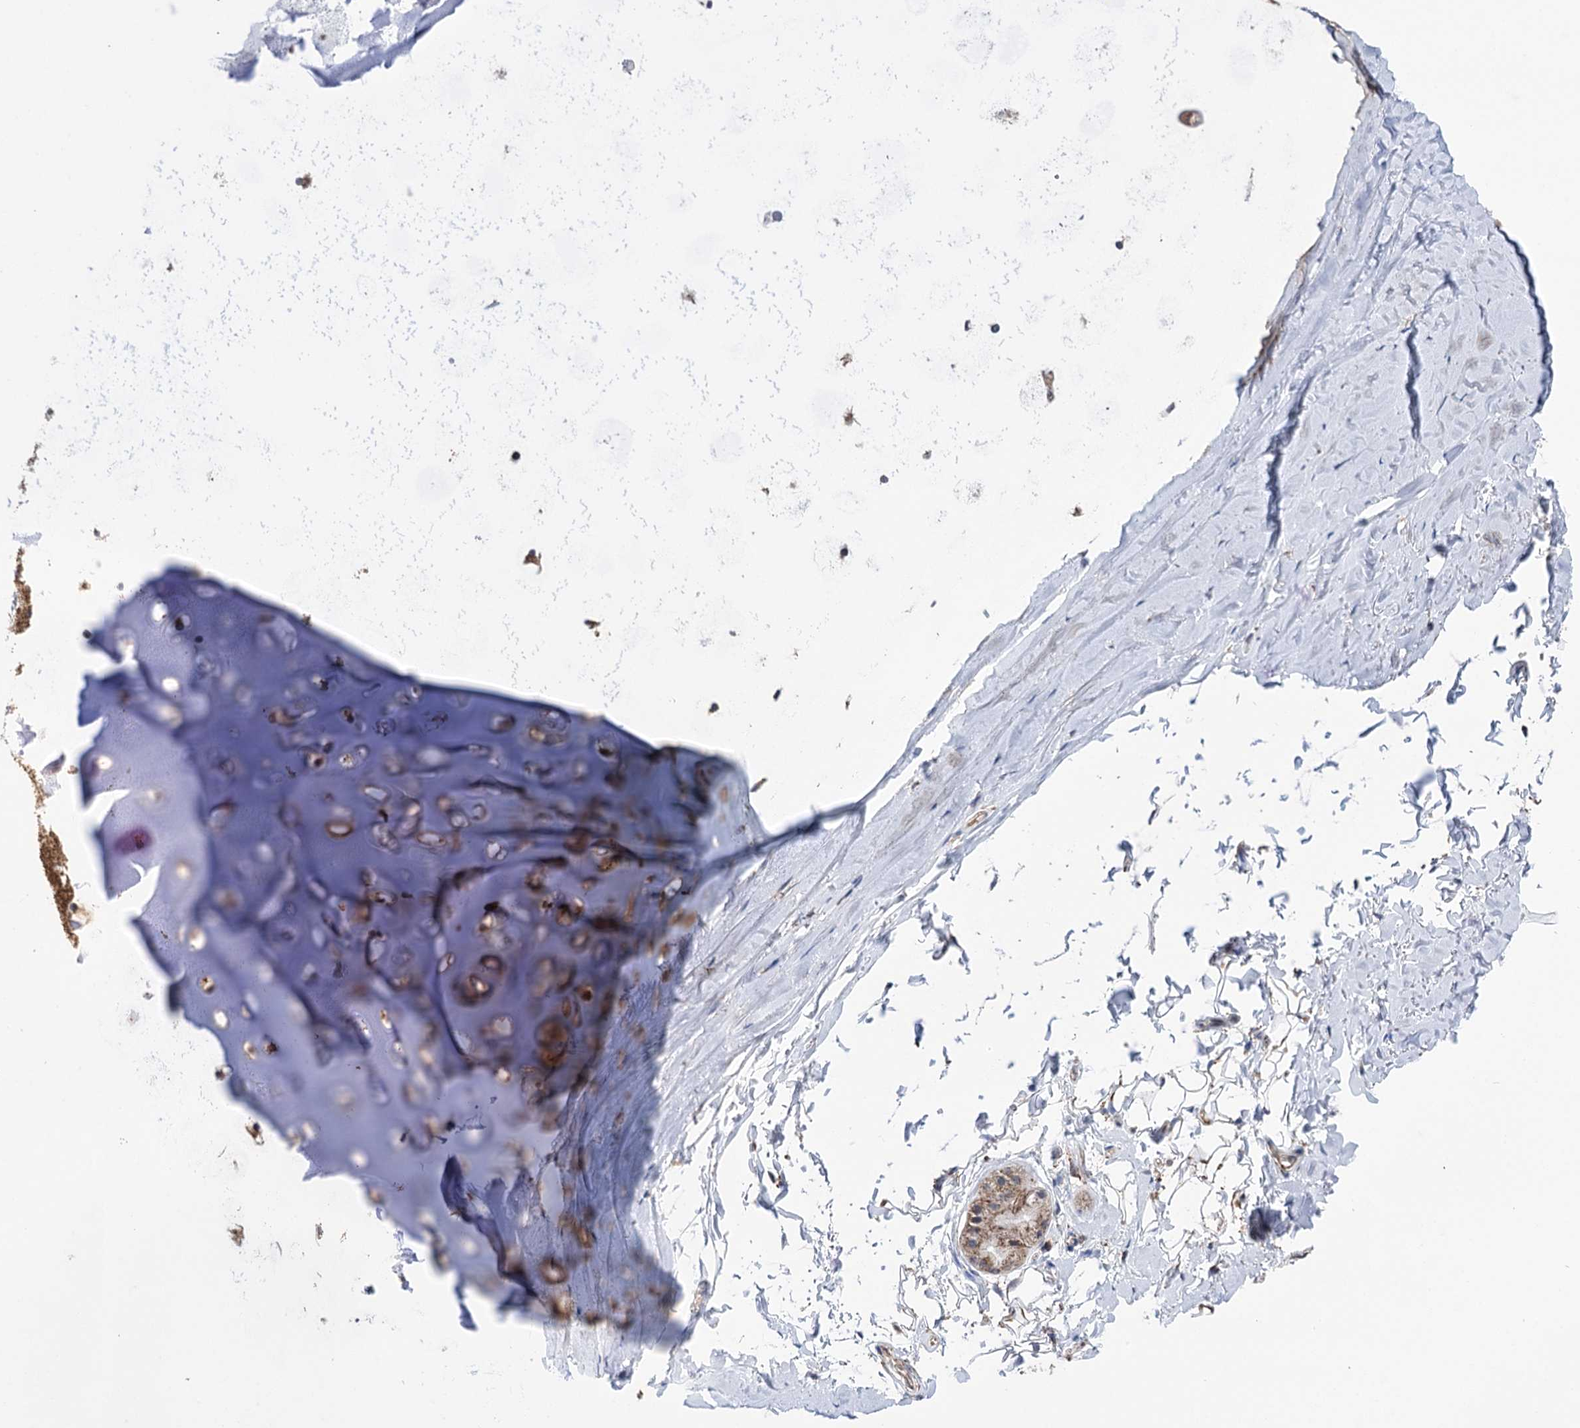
{"staining": {"intensity": "negative", "quantity": "none", "location": "none"}, "tissue": "adipose tissue", "cell_type": "Adipocytes", "image_type": "normal", "snomed": [{"axis": "morphology", "description": "Normal tissue, NOS"}, {"axis": "topography", "description": "Lymph node"}, {"axis": "topography", "description": "Bronchus"}], "caption": "This is a micrograph of immunohistochemistry (IHC) staining of normal adipose tissue, which shows no positivity in adipocytes.", "gene": "SUCLA2", "patient": {"sex": "male", "age": 63}}